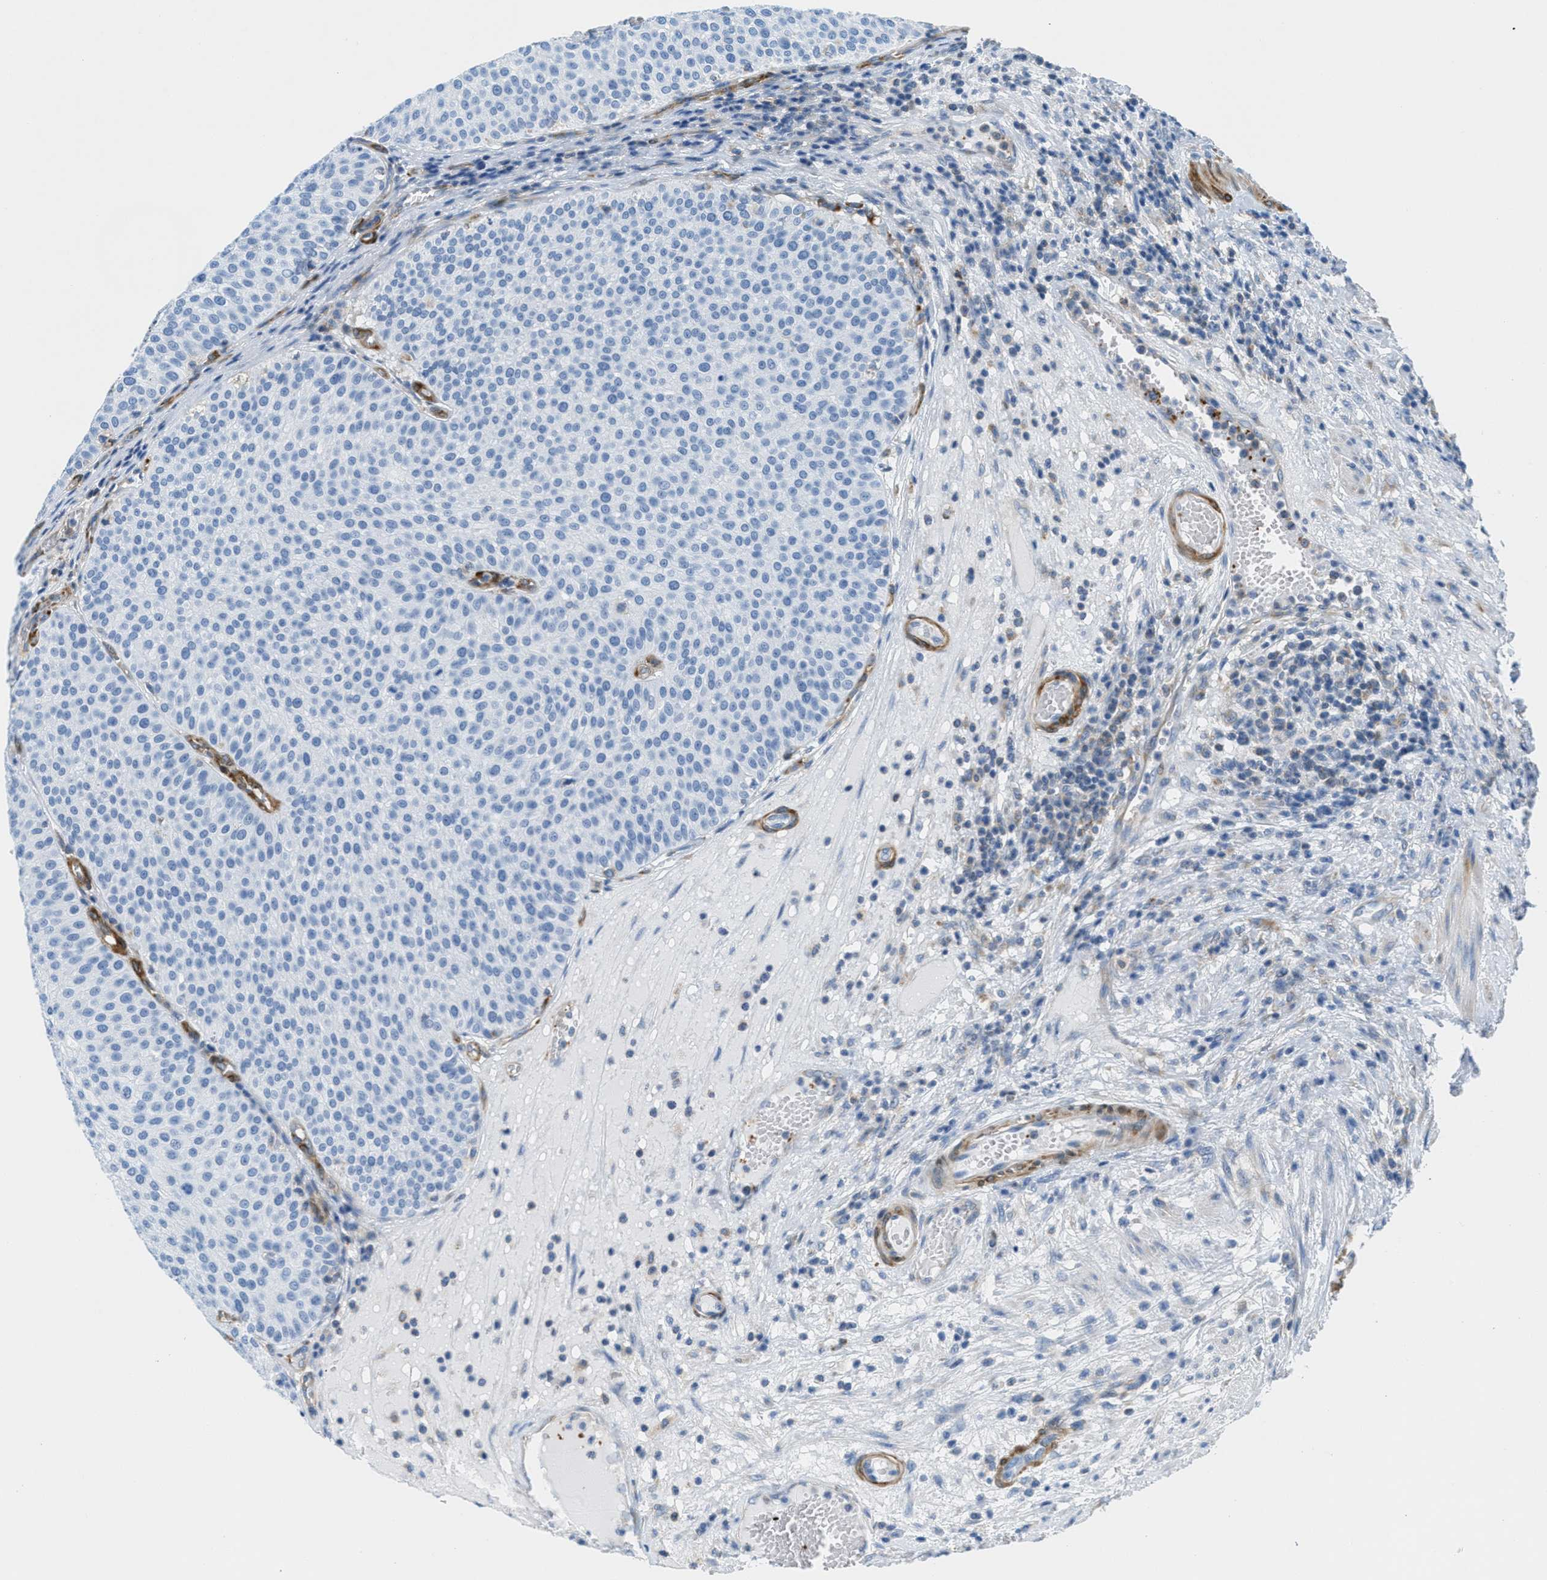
{"staining": {"intensity": "negative", "quantity": "none", "location": "none"}, "tissue": "urothelial cancer", "cell_type": "Tumor cells", "image_type": "cancer", "snomed": [{"axis": "morphology", "description": "Urothelial carcinoma, Low grade"}, {"axis": "topography", "description": "Smooth muscle"}, {"axis": "topography", "description": "Urinary bladder"}], "caption": "The micrograph demonstrates no significant positivity in tumor cells of urothelial cancer.", "gene": "MAPRE2", "patient": {"sex": "male", "age": 60}}